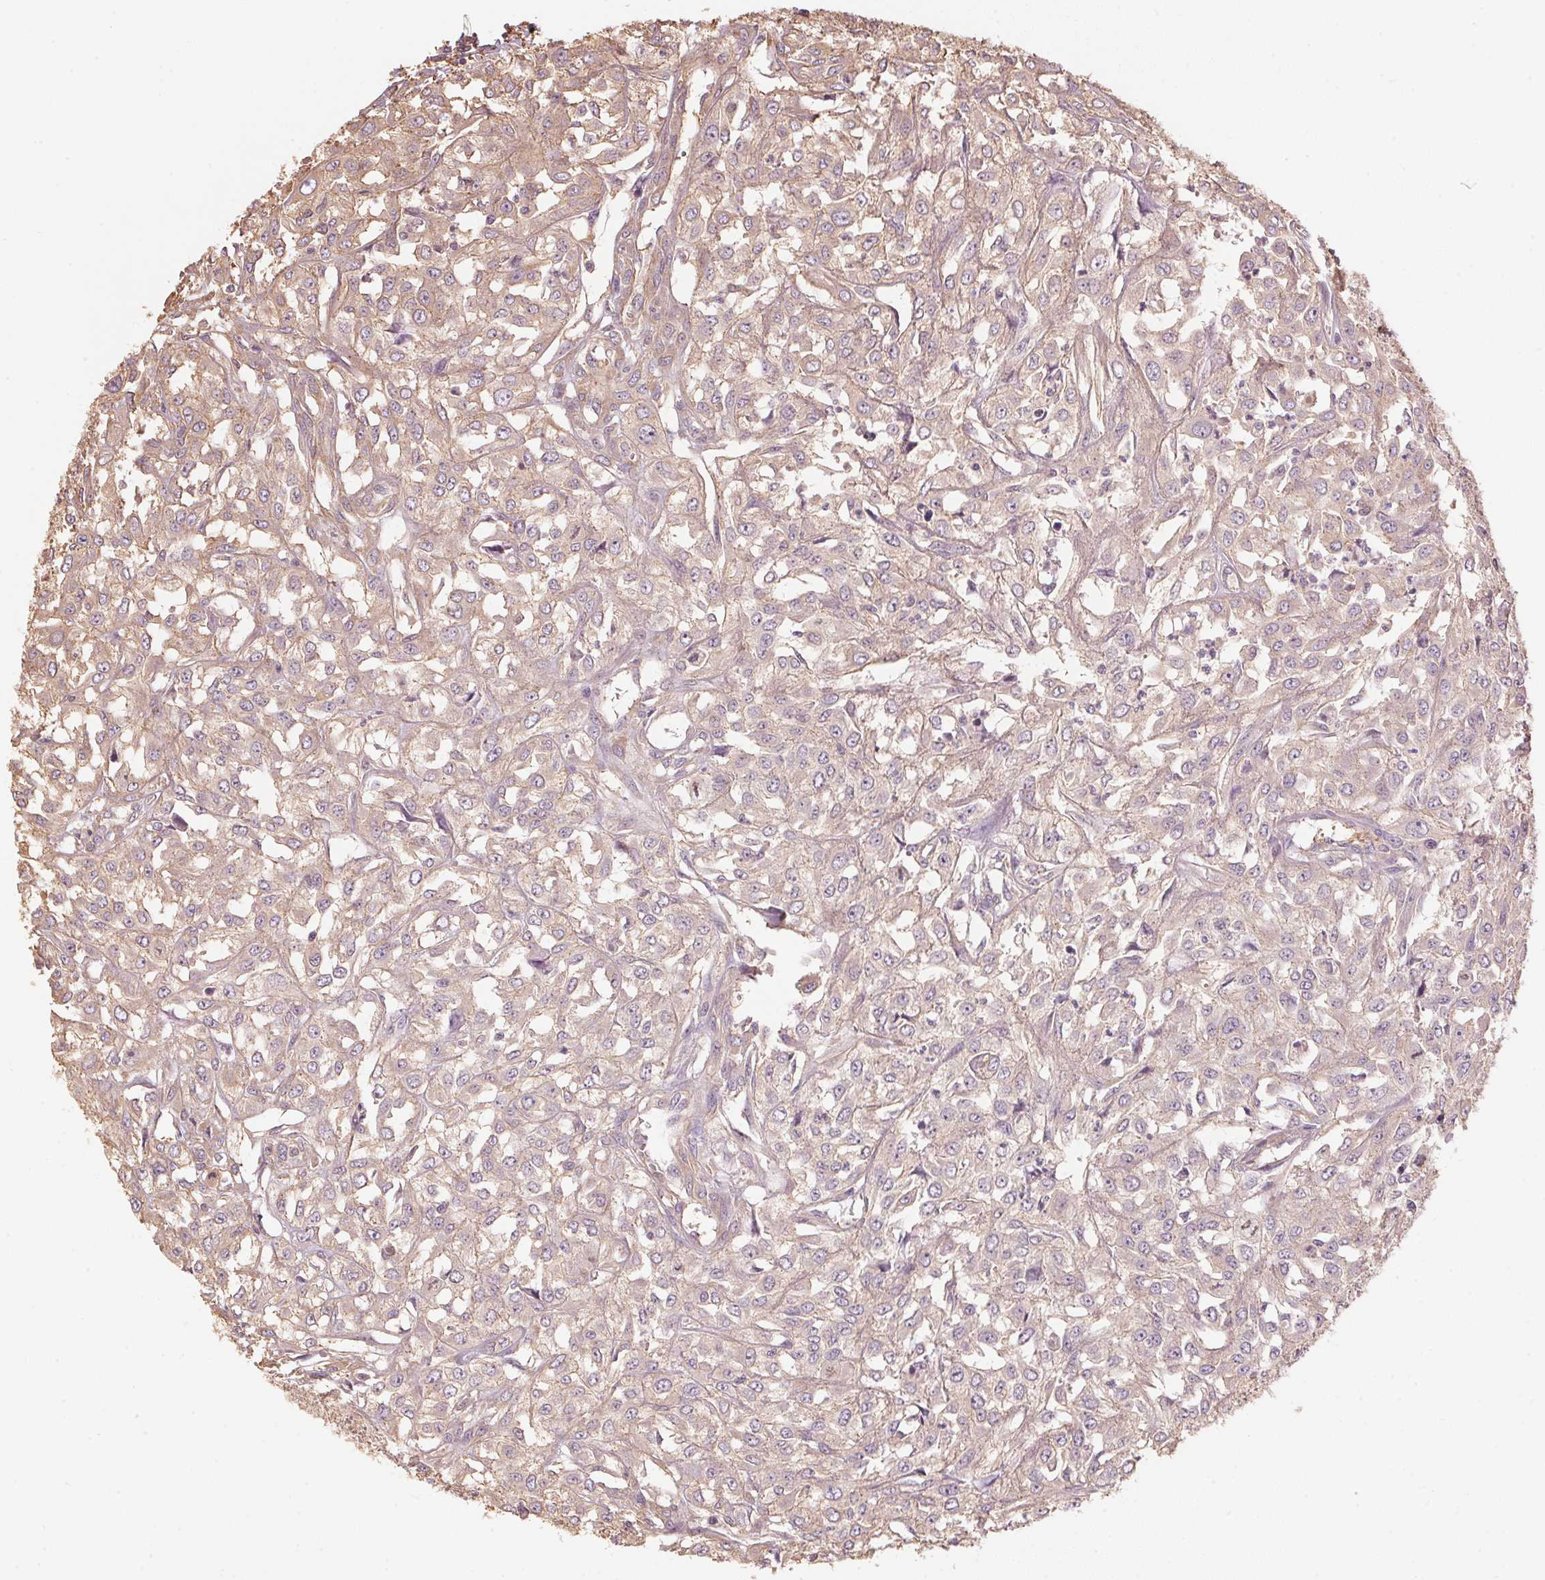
{"staining": {"intensity": "weak", "quantity": ">75%", "location": "cytoplasmic/membranous"}, "tissue": "urothelial cancer", "cell_type": "Tumor cells", "image_type": "cancer", "snomed": [{"axis": "morphology", "description": "Urothelial carcinoma, High grade"}, {"axis": "topography", "description": "Urinary bladder"}], "caption": "Urothelial carcinoma (high-grade) stained with a brown dye demonstrates weak cytoplasmic/membranous positive staining in about >75% of tumor cells.", "gene": "QDPR", "patient": {"sex": "male", "age": 67}}